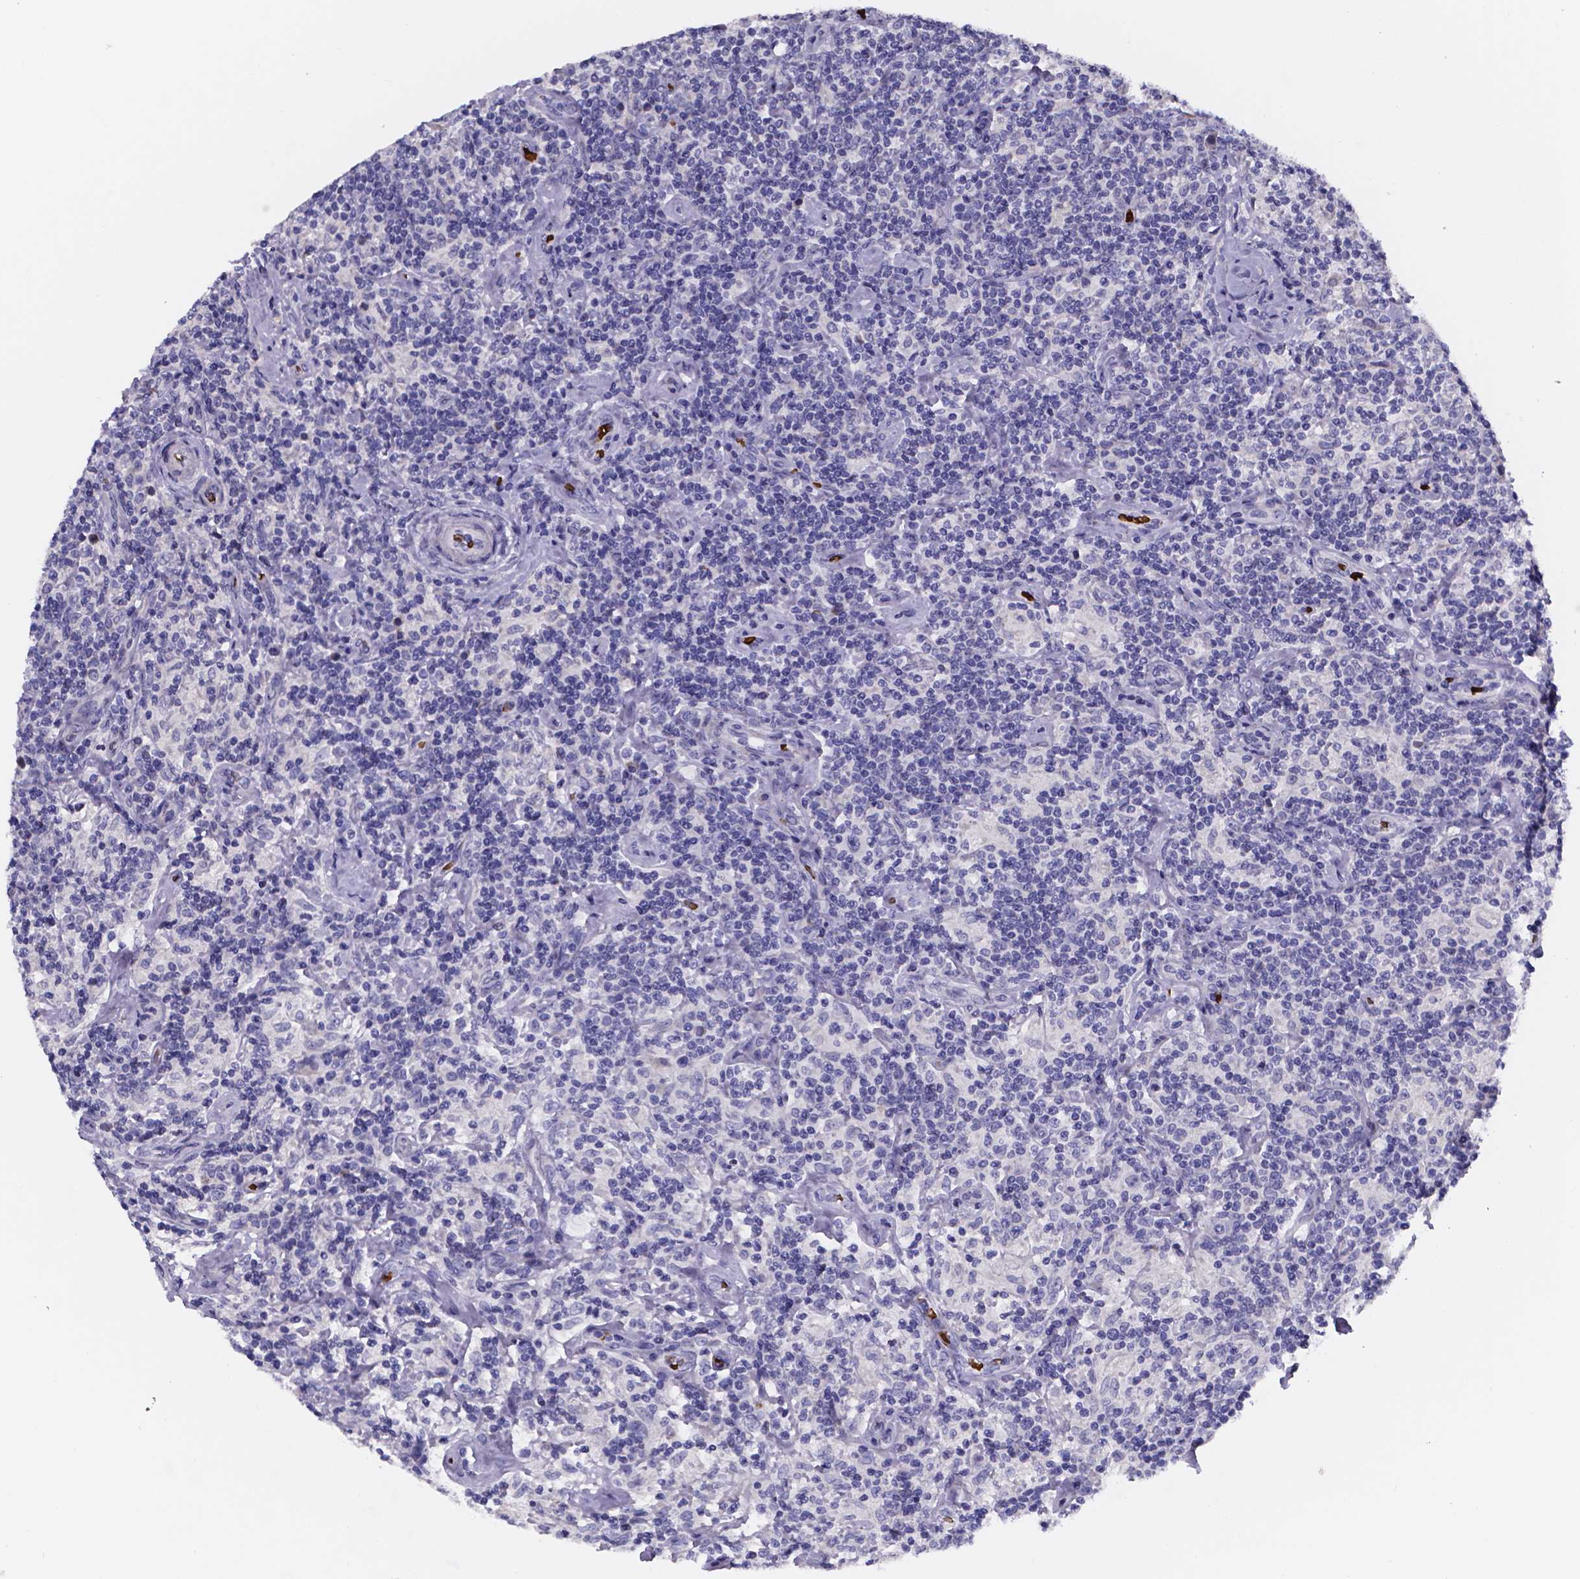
{"staining": {"intensity": "negative", "quantity": "none", "location": "none"}, "tissue": "lymphoma", "cell_type": "Tumor cells", "image_type": "cancer", "snomed": [{"axis": "morphology", "description": "Hodgkin's disease, NOS"}, {"axis": "topography", "description": "Lymph node"}], "caption": "DAB immunohistochemical staining of Hodgkin's disease reveals no significant positivity in tumor cells.", "gene": "GABRA3", "patient": {"sex": "male", "age": 70}}